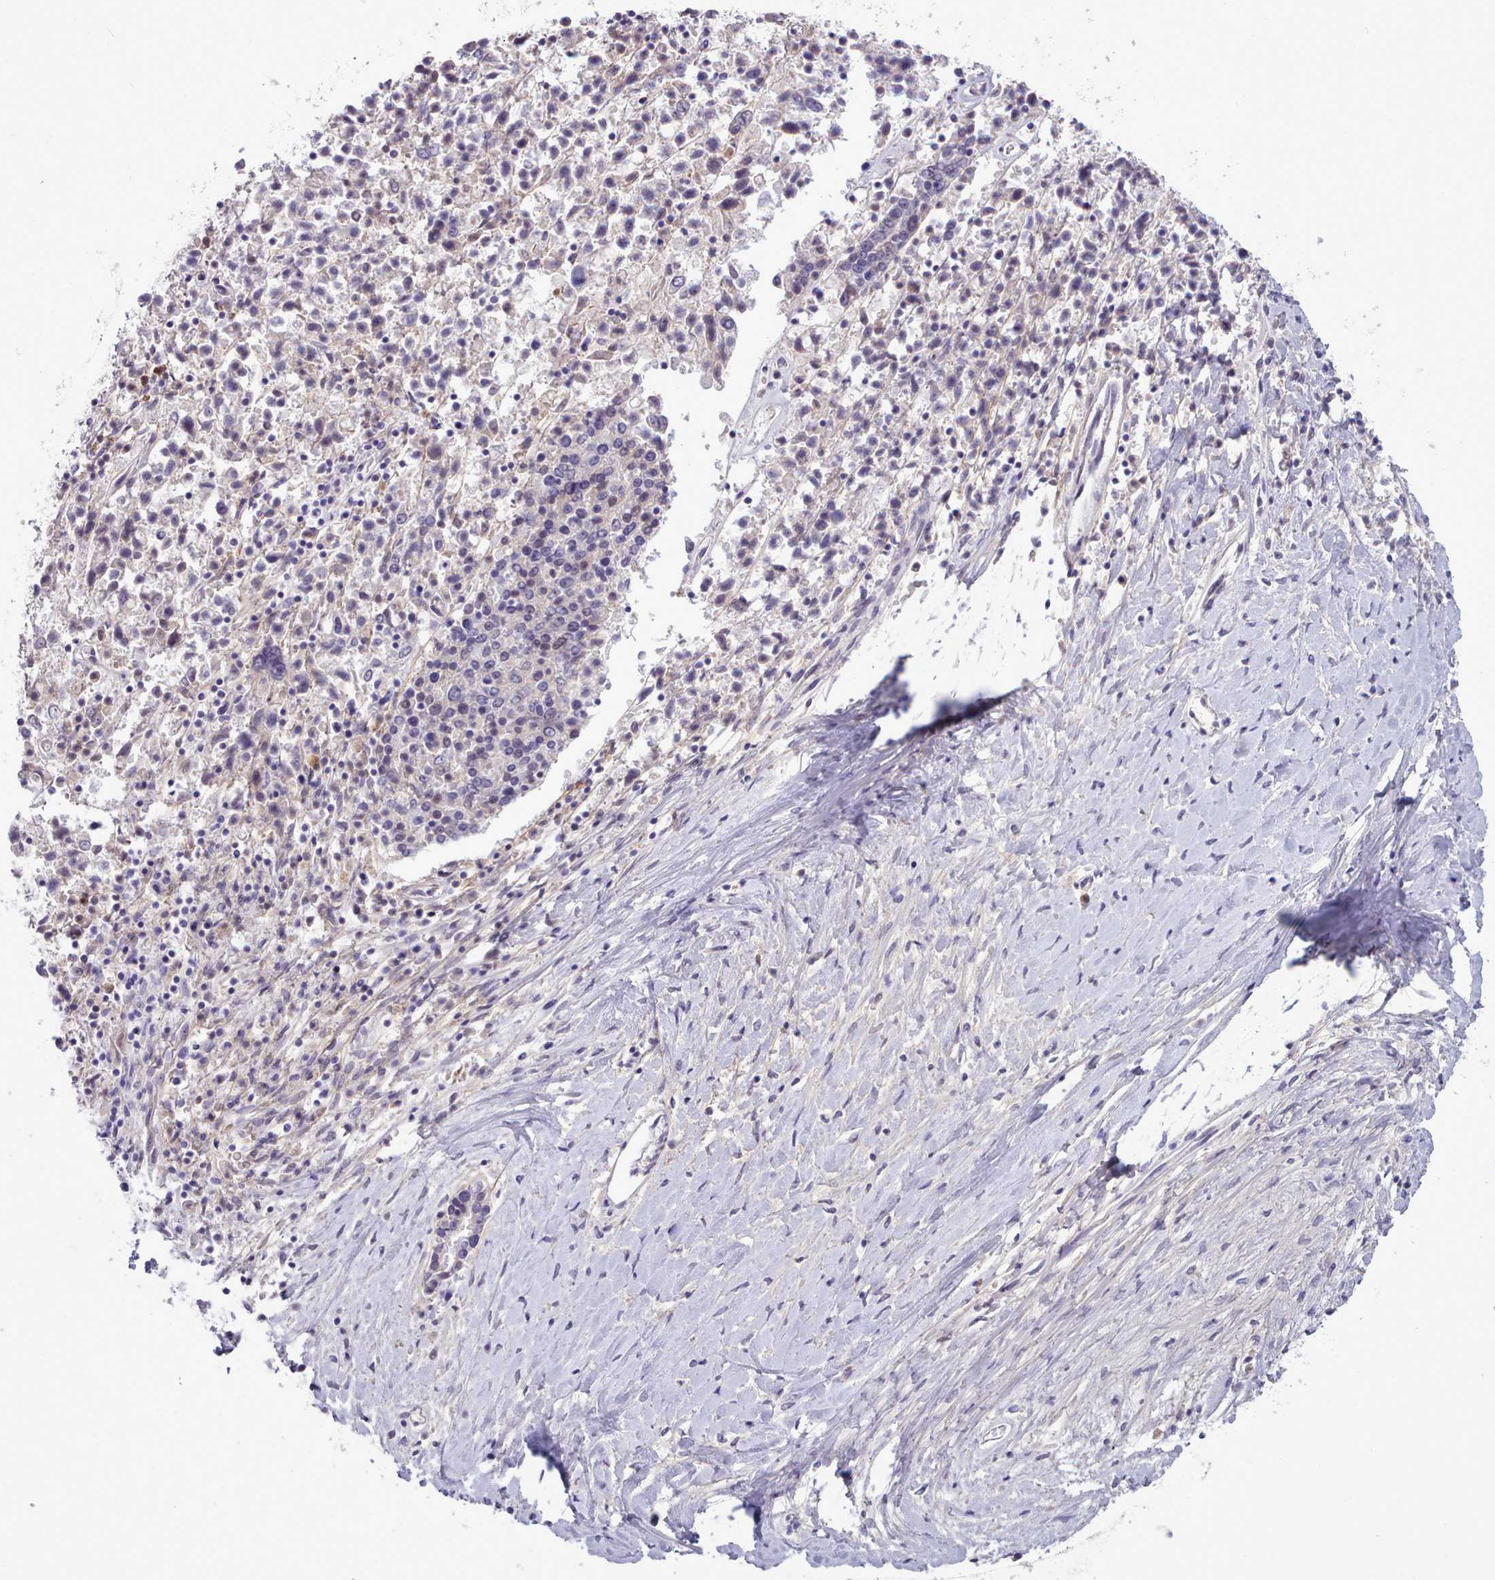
{"staining": {"intensity": "negative", "quantity": "none", "location": "none"}, "tissue": "ovarian cancer", "cell_type": "Tumor cells", "image_type": "cancer", "snomed": [{"axis": "morphology", "description": "Carcinoma, endometroid"}, {"axis": "topography", "description": "Ovary"}], "caption": "Tumor cells are negative for protein expression in human ovarian endometroid carcinoma.", "gene": "CYP2A13", "patient": {"sex": "female", "age": 62}}